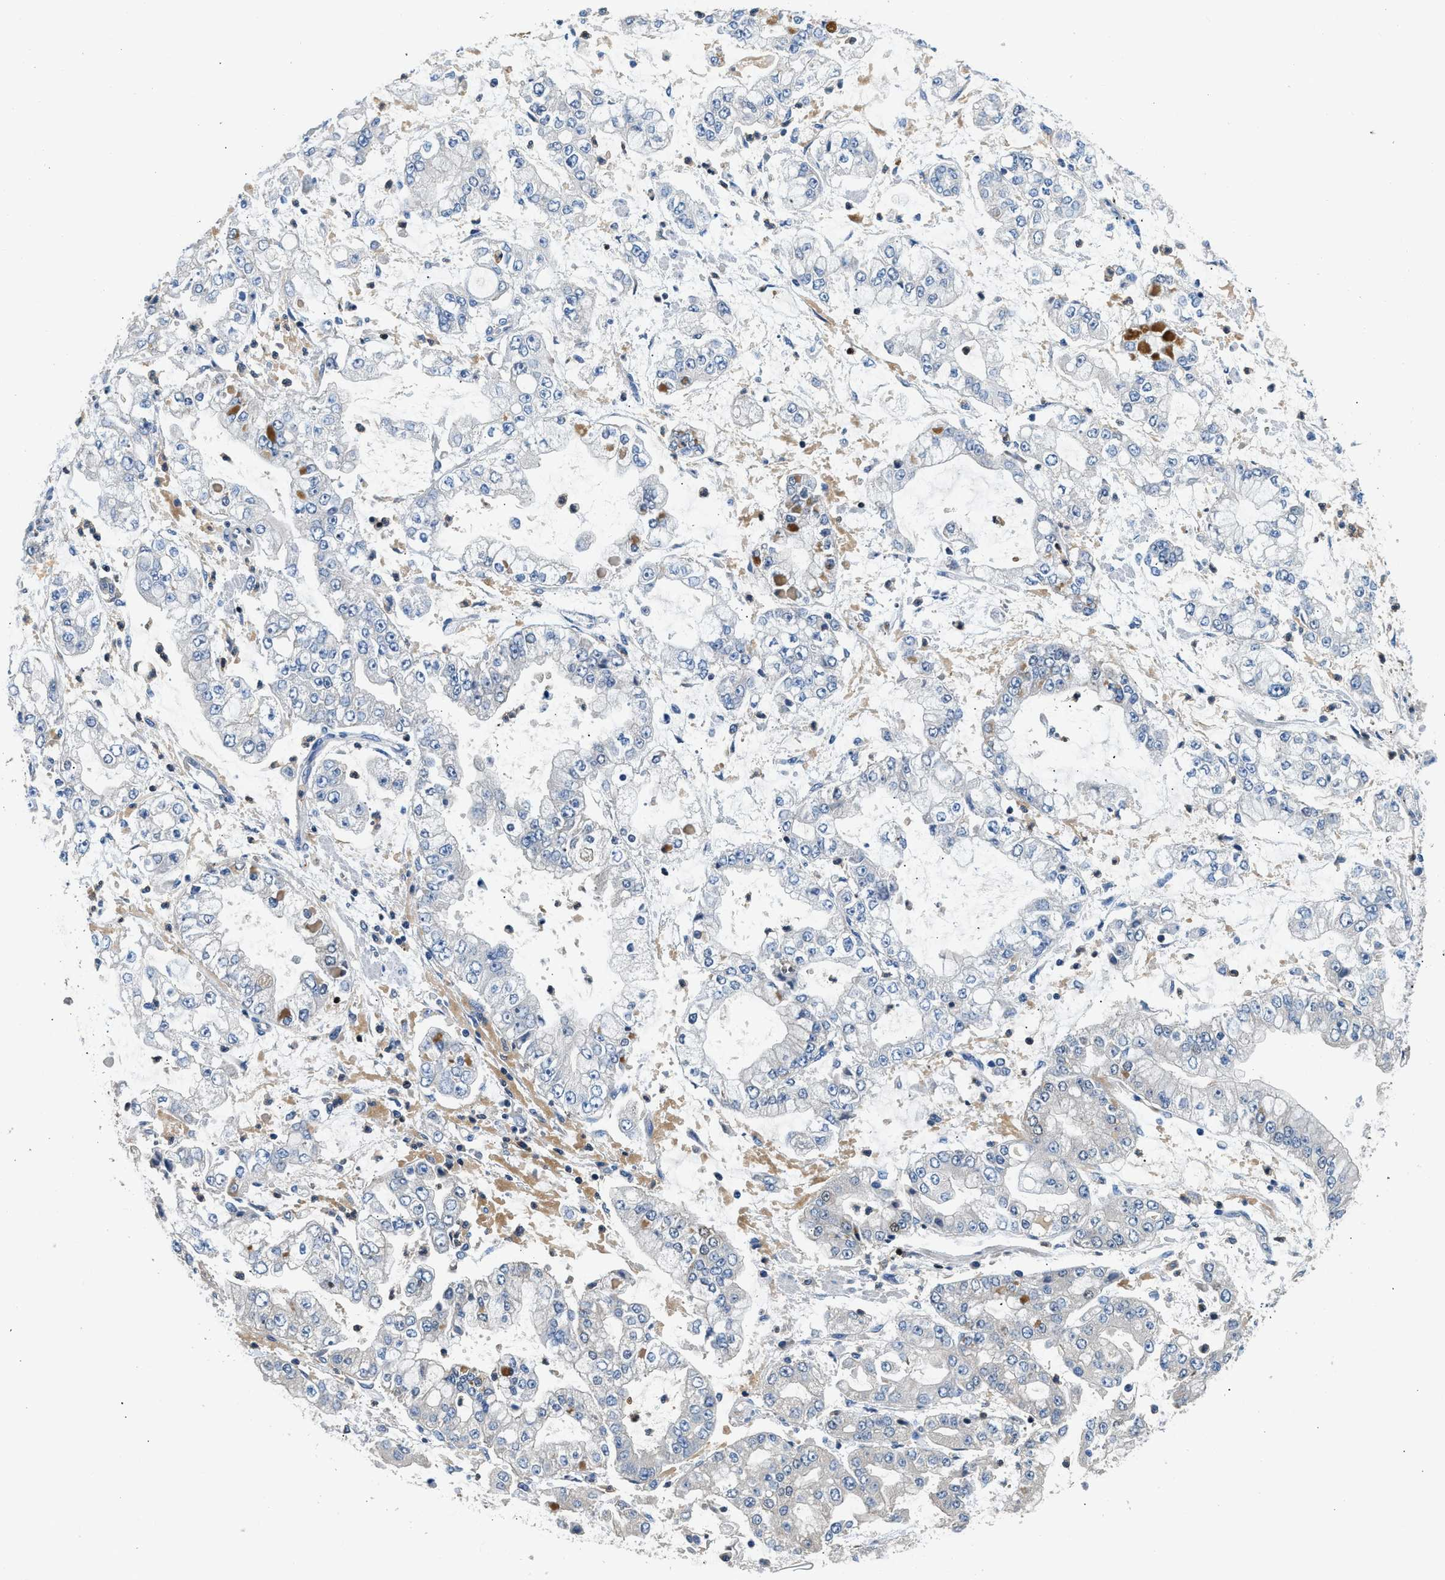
{"staining": {"intensity": "negative", "quantity": "none", "location": "none"}, "tissue": "stomach cancer", "cell_type": "Tumor cells", "image_type": "cancer", "snomed": [{"axis": "morphology", "description": "Adenocarcinoma, NOS"}, {"axis": "topography", "description": "Stomach"}], "caption": "Stomach cancer stained for a protein using IHC shows no positivity tumor cells.", "gene": "TOX", "patient": {"sex": "male", "age": 76}}